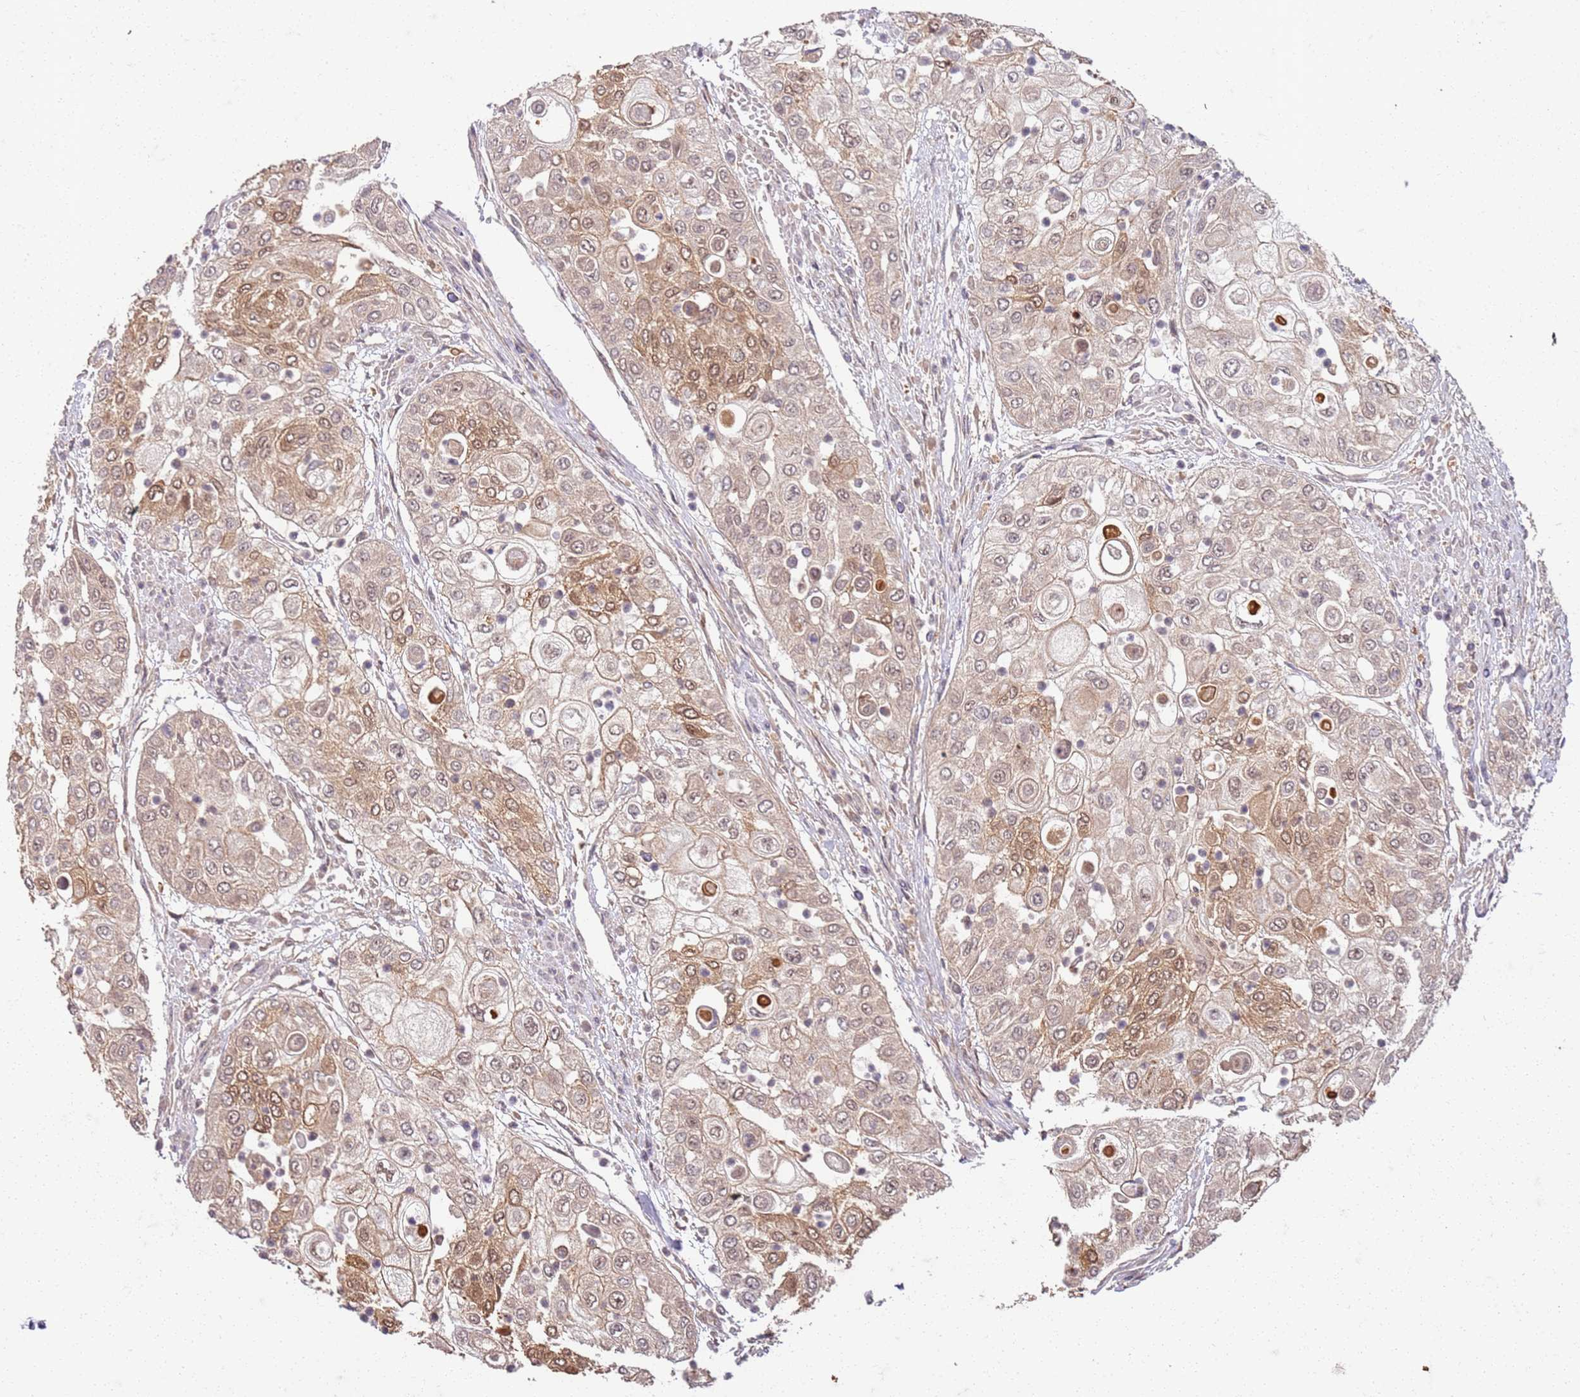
{"staining": {"intensity": "moderate", "quantity": "25%-75%", "location": "cytoplasmic/membranous,nuclear"}, "tissue": "urothelial cancer", "cell_type": "Tumor cells", "image_type": "cancer", "snomed": [{"axis": "morphology", "description": "Urothelial carcinoma, High grade"}, {"axis": "topography", "description": "Urinary bladder"}], "caption": "IHC of human high-grade urothelial carcinoma shows medium levels of moderate cytoplasmic/membranous and nuclear positivity in approximately 25%-75% of tumor cells.", "gene": "UBE3A", "patient": {"sex": "female", "age": 79}}